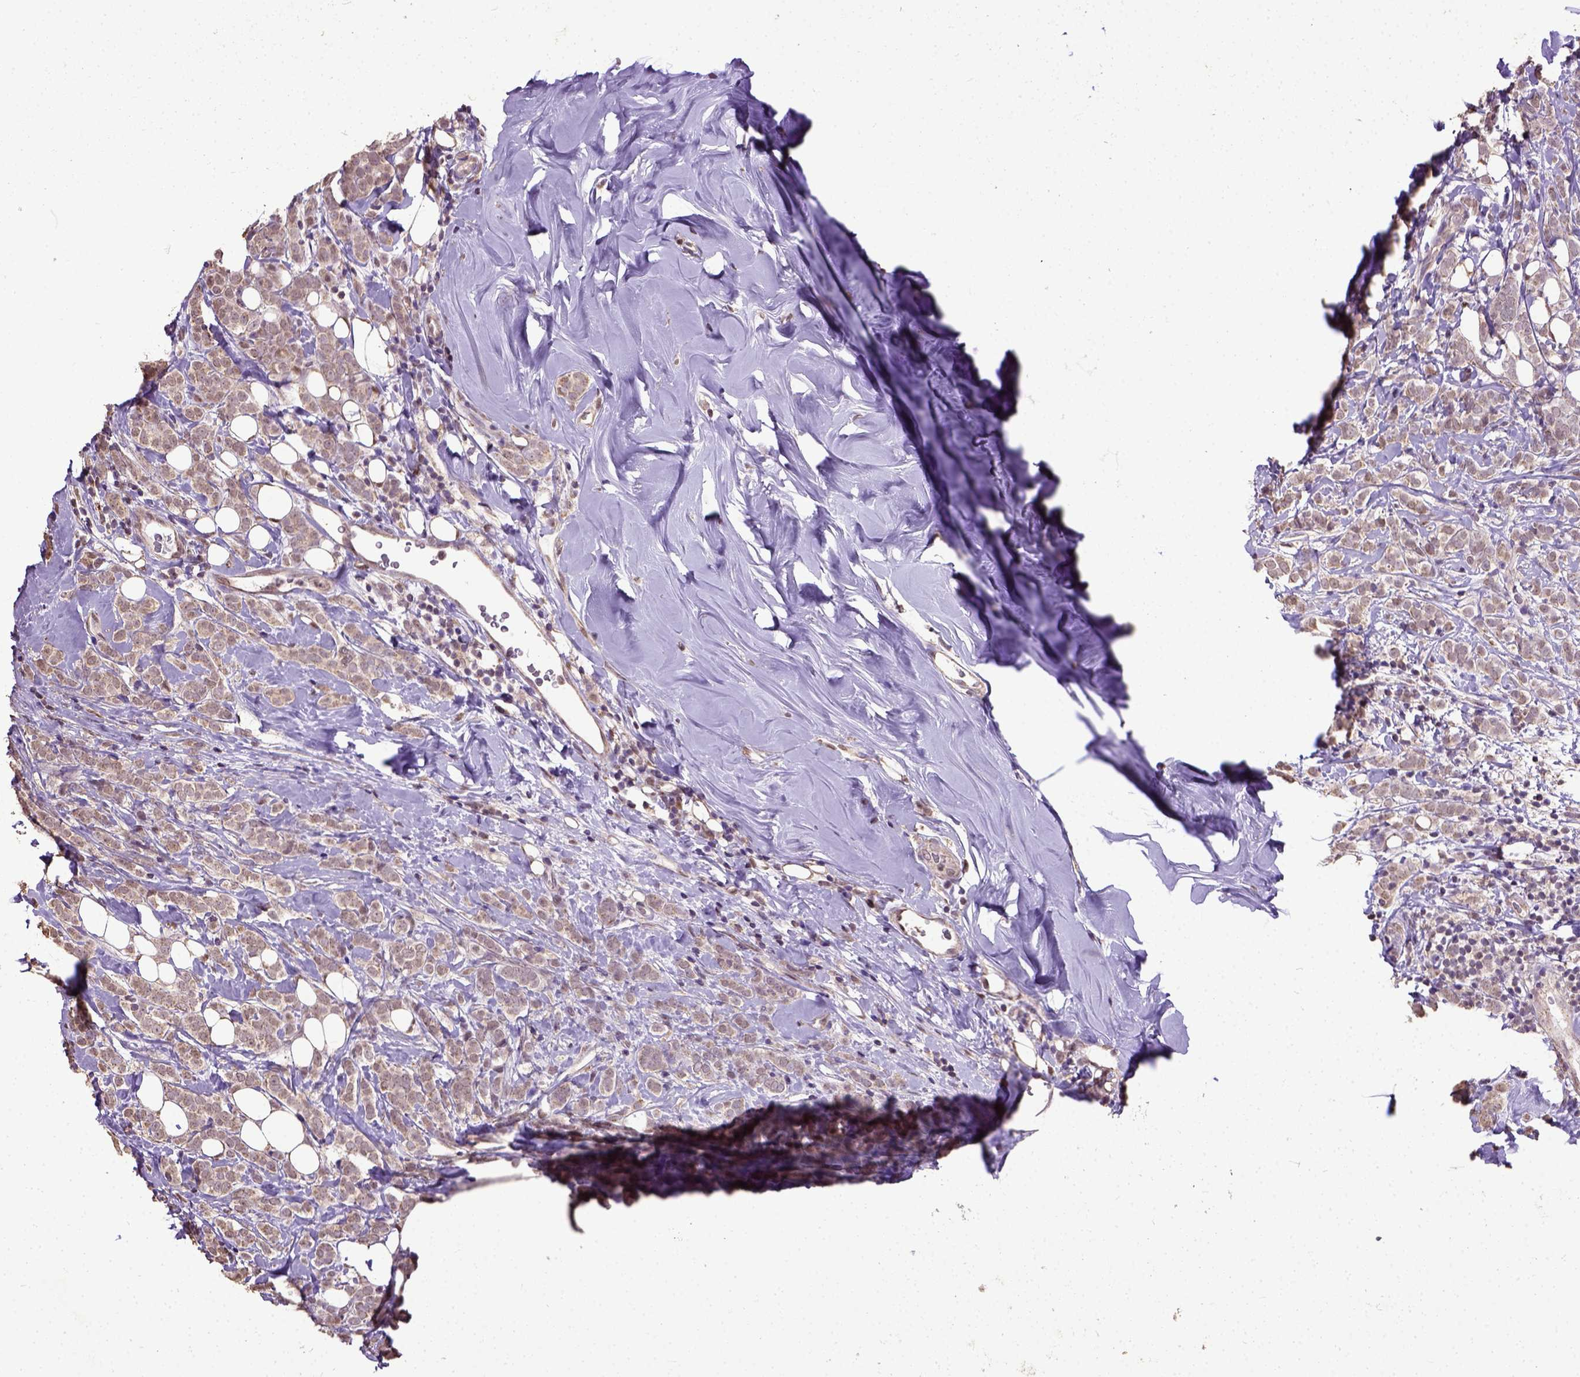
{"staining": {"intensity": "moderate", "quantity": "<25%", "location": "cytoplasmic/membranous"}, "tissue": "breast cancer", "cell_type": "Tumor cells", "image_type": "cancer", "snomed": [{"axis": "morphology", "description": "Lobular carcinoma"}, {"axis": "topography", "description": "Breast"}], "caption": "IHC micrograph of neoplastic tissue: breast cancer stained using immunohistochemistry displays low levels of moderate protein expression localized specifically in the cytoplasmic/membranous of tumor cells, appearing as a cytoplasmic/membranous brown color.", "gene": "UBA3", "patient": {"sex": "female", "age": 49}}